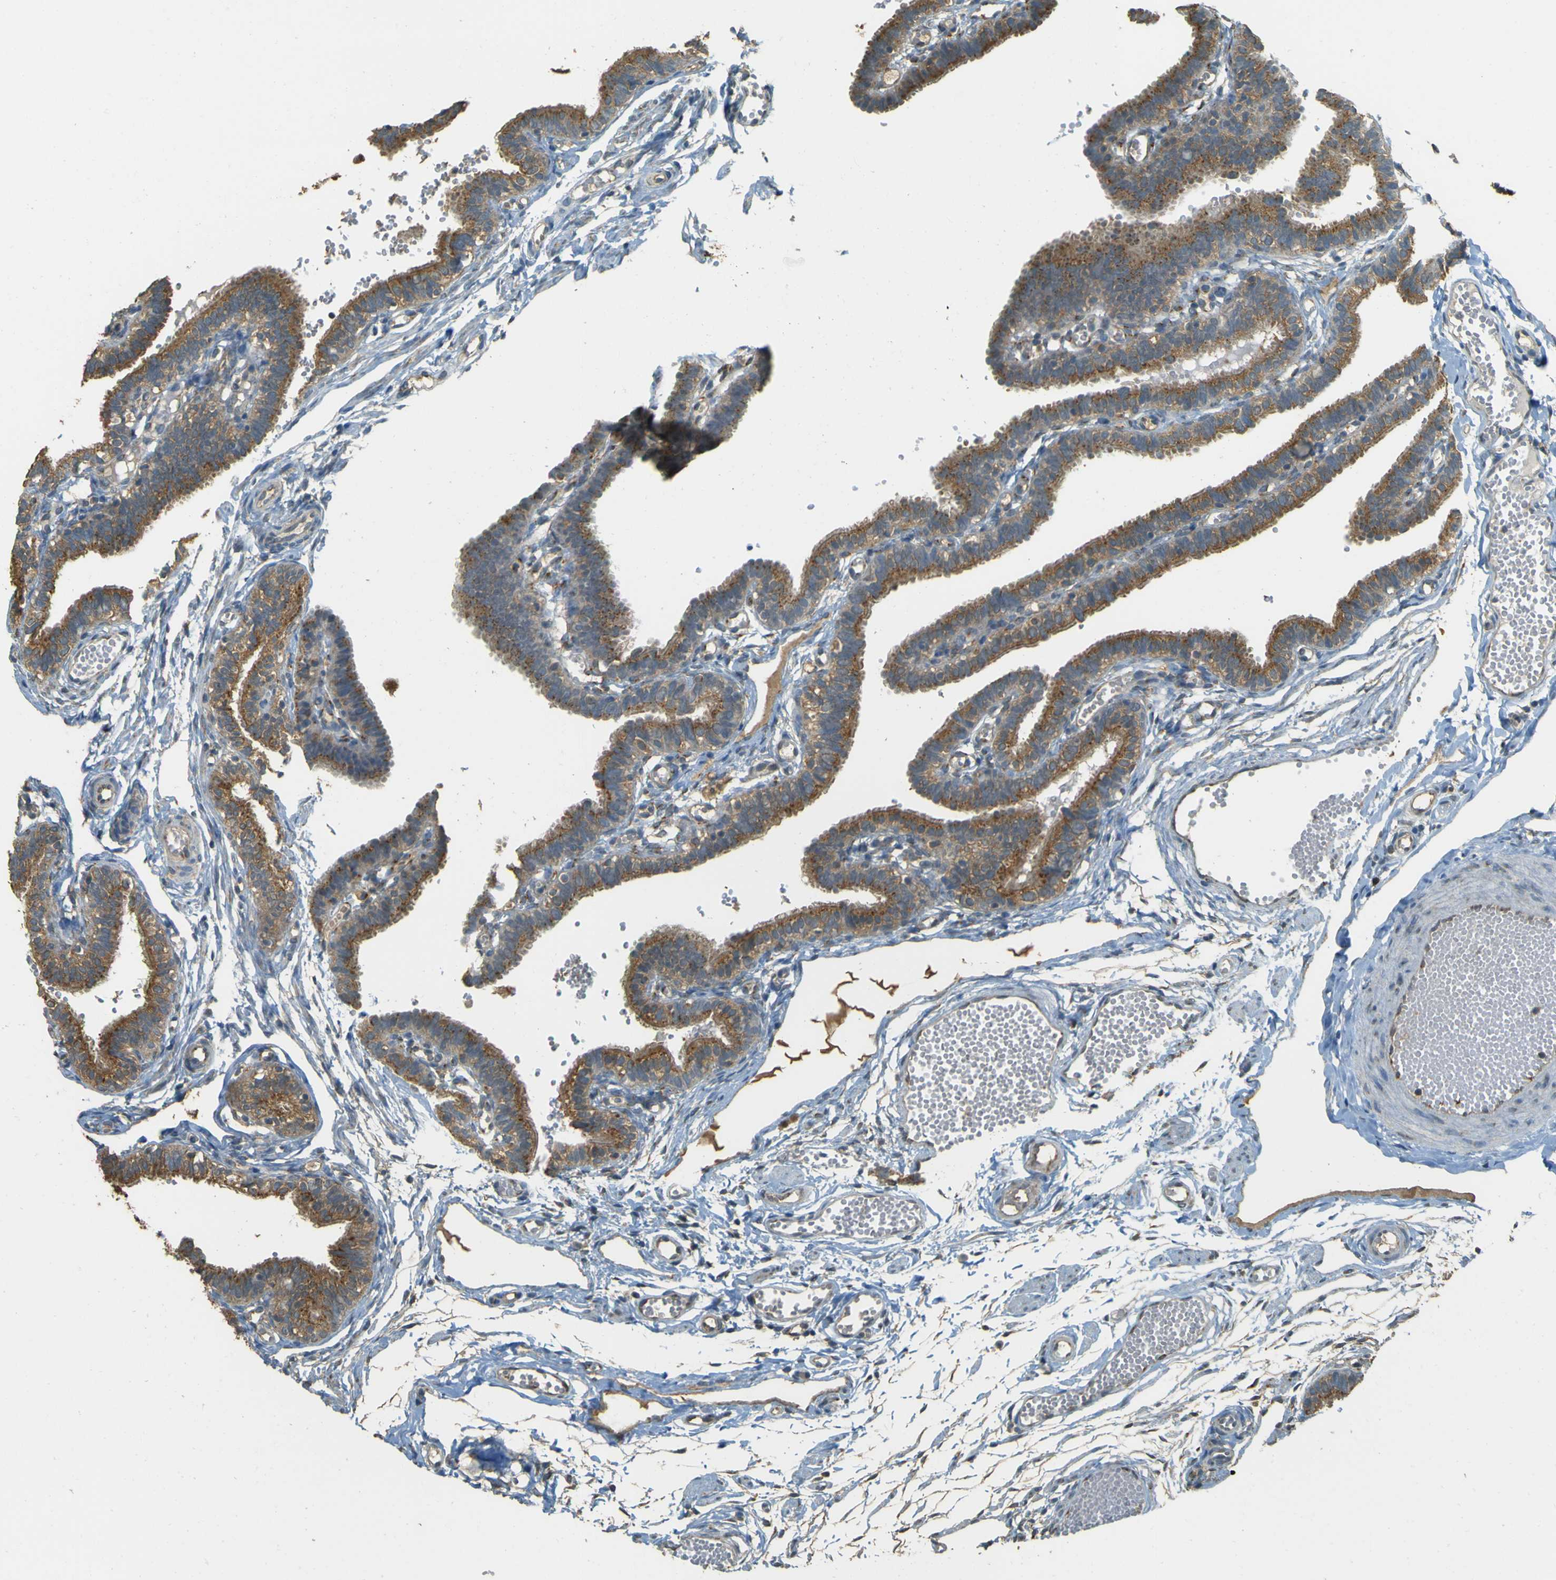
{"staining": {"intensity": "strong", "quantity": ">75%", "location": "cytoplasmic/membranous"}, "tissue": "fallopian tube", "cell_type": "Glandular cells", "image_type": "normal", "snomed": [{"axis": "morphology", "description": "Normal tissue, NOS"}, {"axis": "topography", "description": "Fallopian tube"}, {"axis": "topography", "description": "Placenta"}], "caption": "A micrograph of human fallopian tube stained for a protein exhibits strong cytoplasmic/membranous brown staining in glandular cells. Ihc stains the protein in brown and the nuclei are stained blue.", "gene": "GOLGA1", "patient": {"sex": "female", "age": 34}}